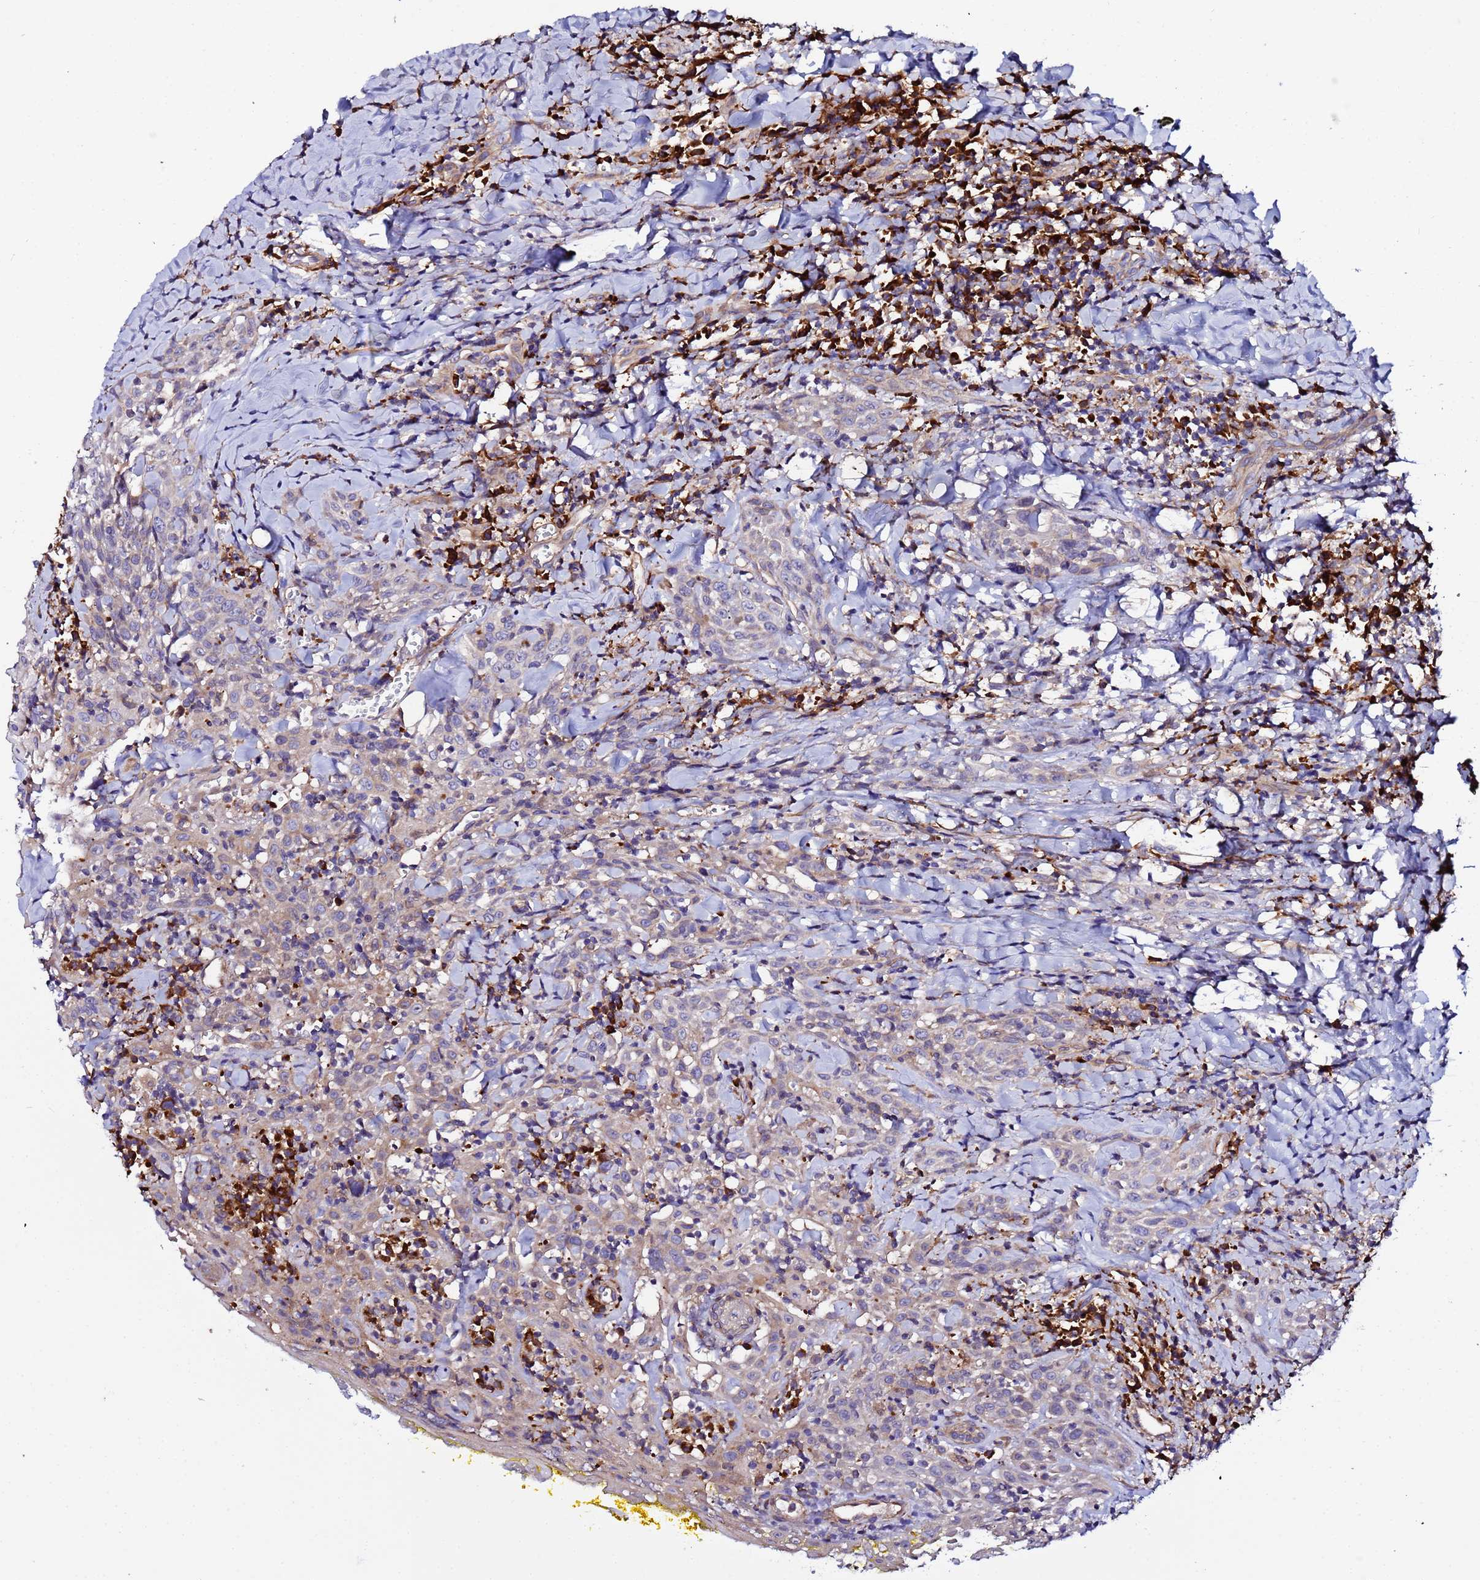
{"staining": {"intensity": "weak", "quantity": "<25%", "location": "cytoplasmic/membranous"}, "tissue": "head and neck cancer", "cell_type": "Tumor cells", "image_type": "cancer", "snomed": [{"axis": "morphology", "description": "Squamous cell carcinoma, NOS"}, {"axis": "topography", "description": "Head-Neck"}], "caption": "Immunohistochemistry (IHC) of head and neck cancer (squamous cell carcinoma) reveals no staining in tumor cells.", "gene": "JRKL", "patient": {"sex": "female", "age": 70}}